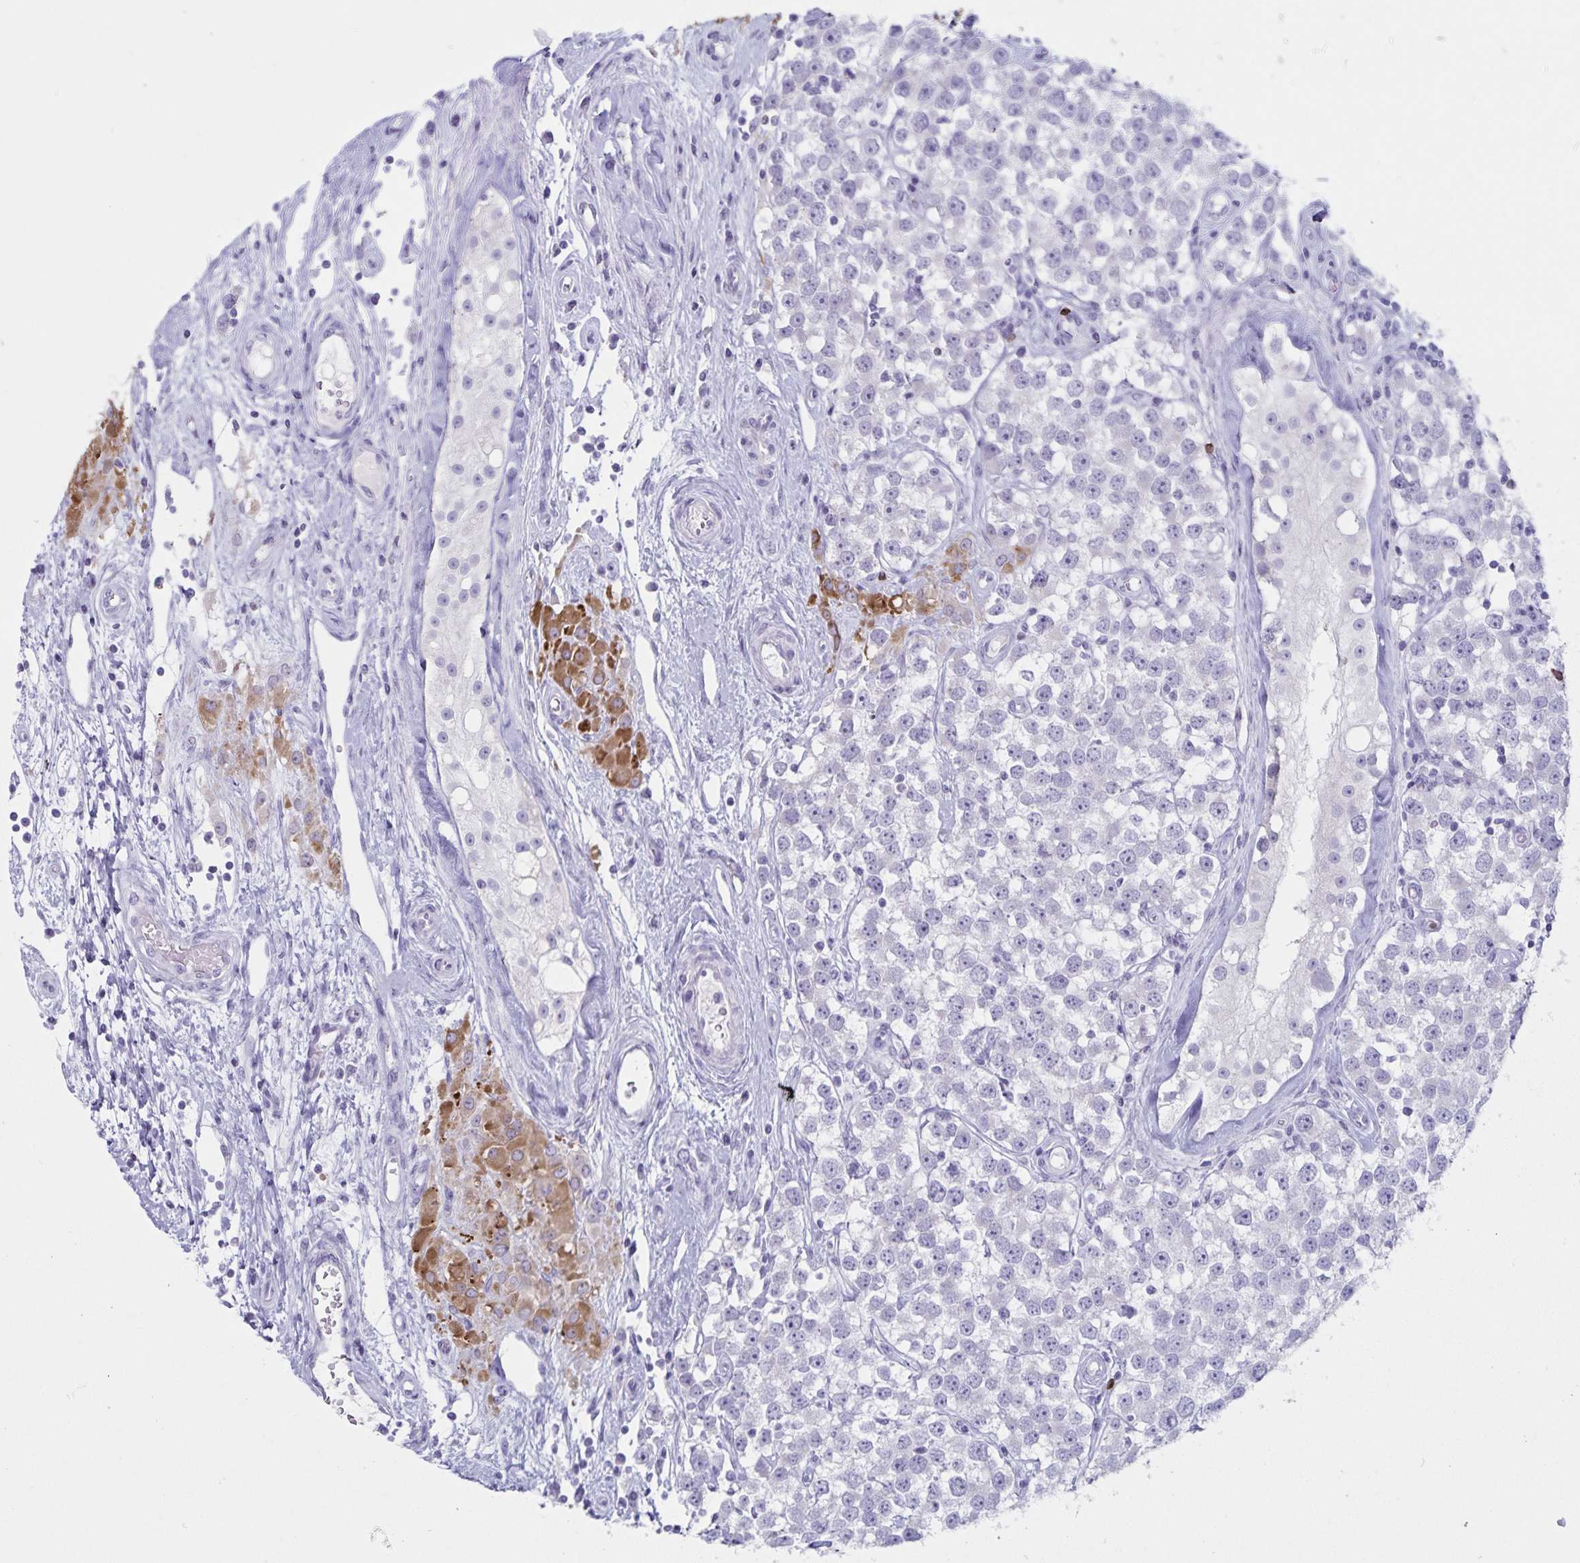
{"staining": {"intensity": "negative", "quantity": "none", "location": "none"}, "tissue": "testis cancer", "cell_type": "Tumor cells", "image_type": "cancer", "snomed": [{"axis": "morphology", "description": "Seminoma, NOS"}, {"axis": "topography", "description": "Testis"}], "caption": "Immunohistochemistry of human testis cancer displays no expression in tumor cells.", "gene": "GNLY", "patient": {"sex": "male", "age": 34}}